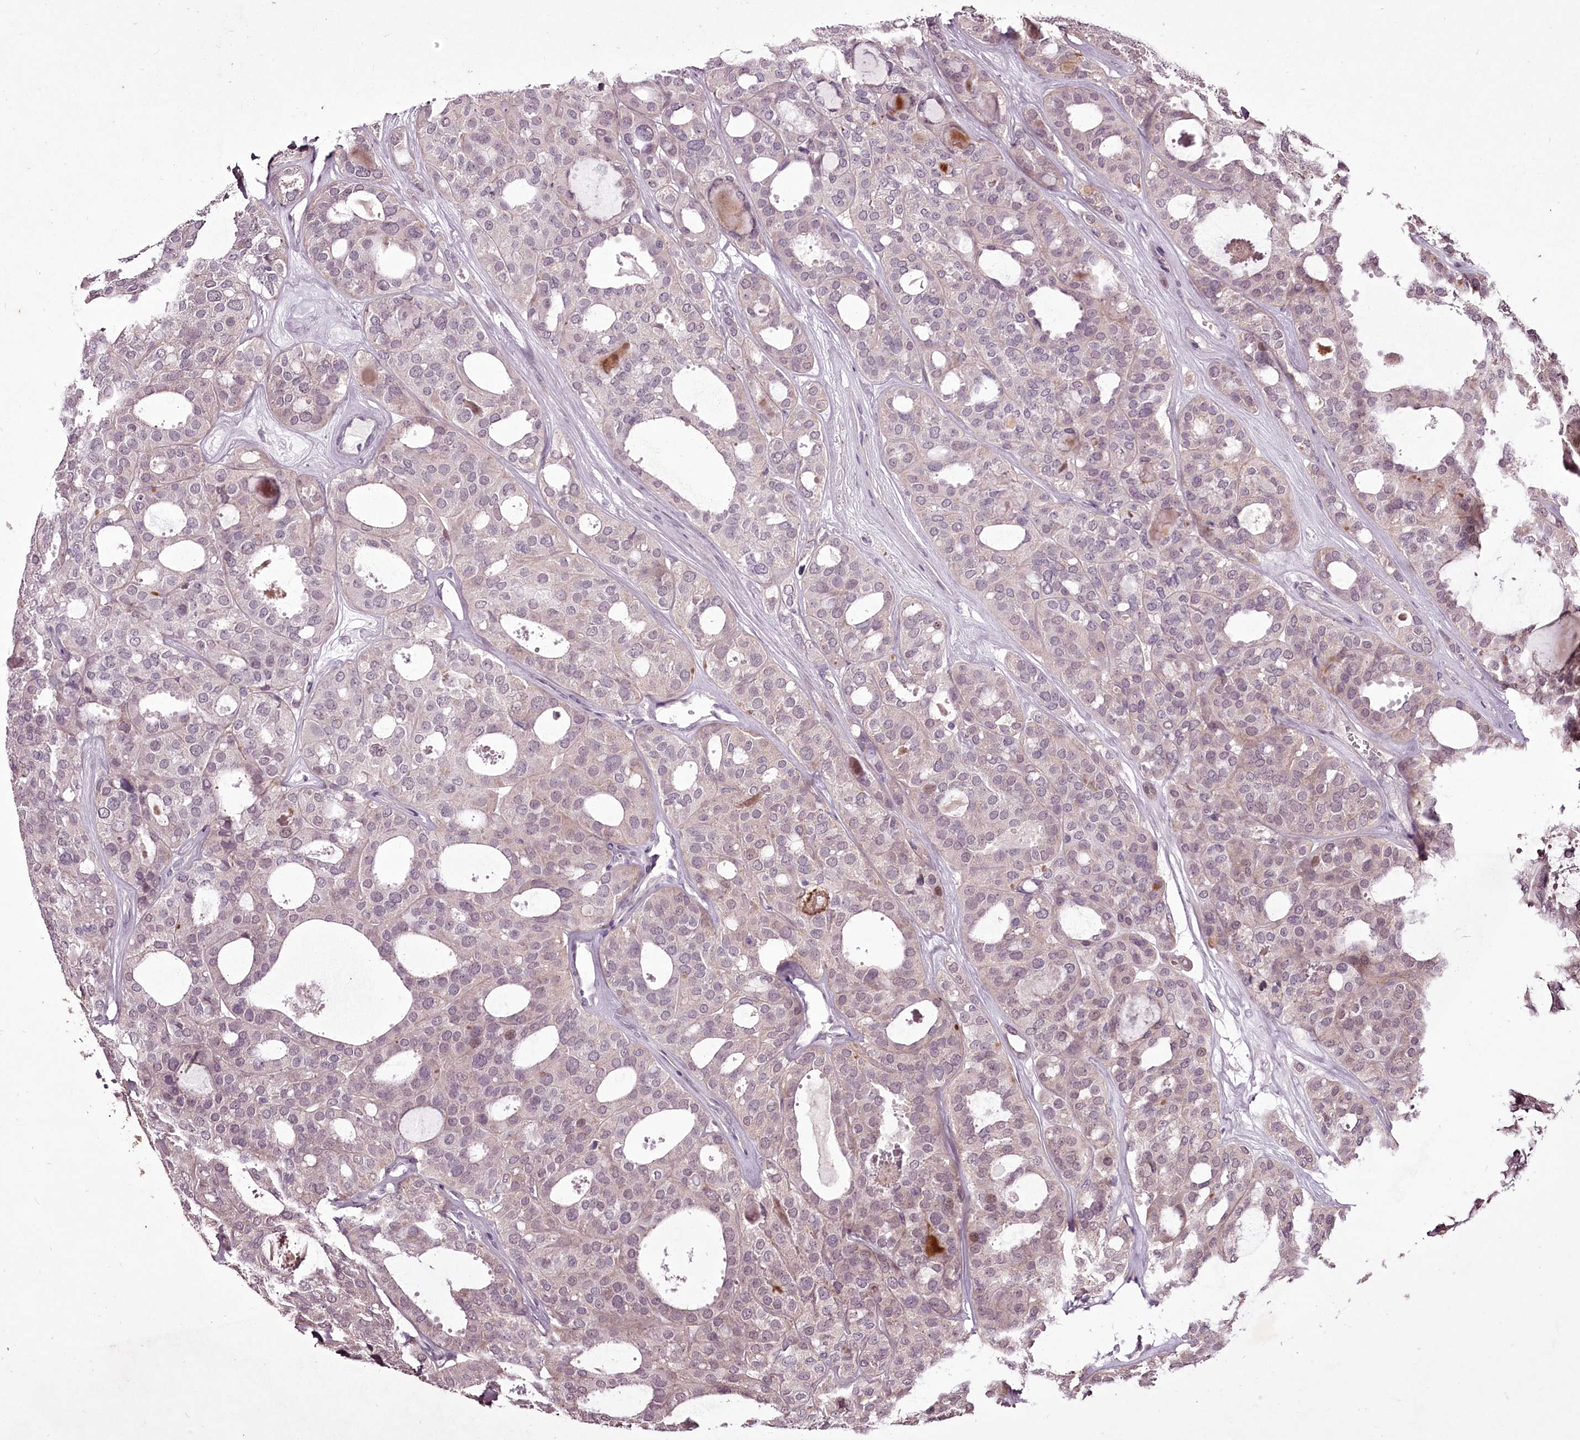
{"staining": {"intensity": "weak", "quantity": "<25%", "location": "nuclear"}, "tissue": "thyroid cancer", "cell_type": "Tumor cells", "image_type": "cancer", "snomed": [{"axis": "morphology", "description": "Follicular adenoma carcinoma, NOS"}, {"axis": "topography", "description": "Thyroid gland"}], "caption": "The immunohistochemistry (IHC) image has no significant positivity in tumor cells of follicular adenoma carcinoma (thyroid) tissue. (DAB IHC visualized using brightfield microscopy, high magnification).", "gene": "ADRA1D", "patient": {"sex": "male", "age": 75}}